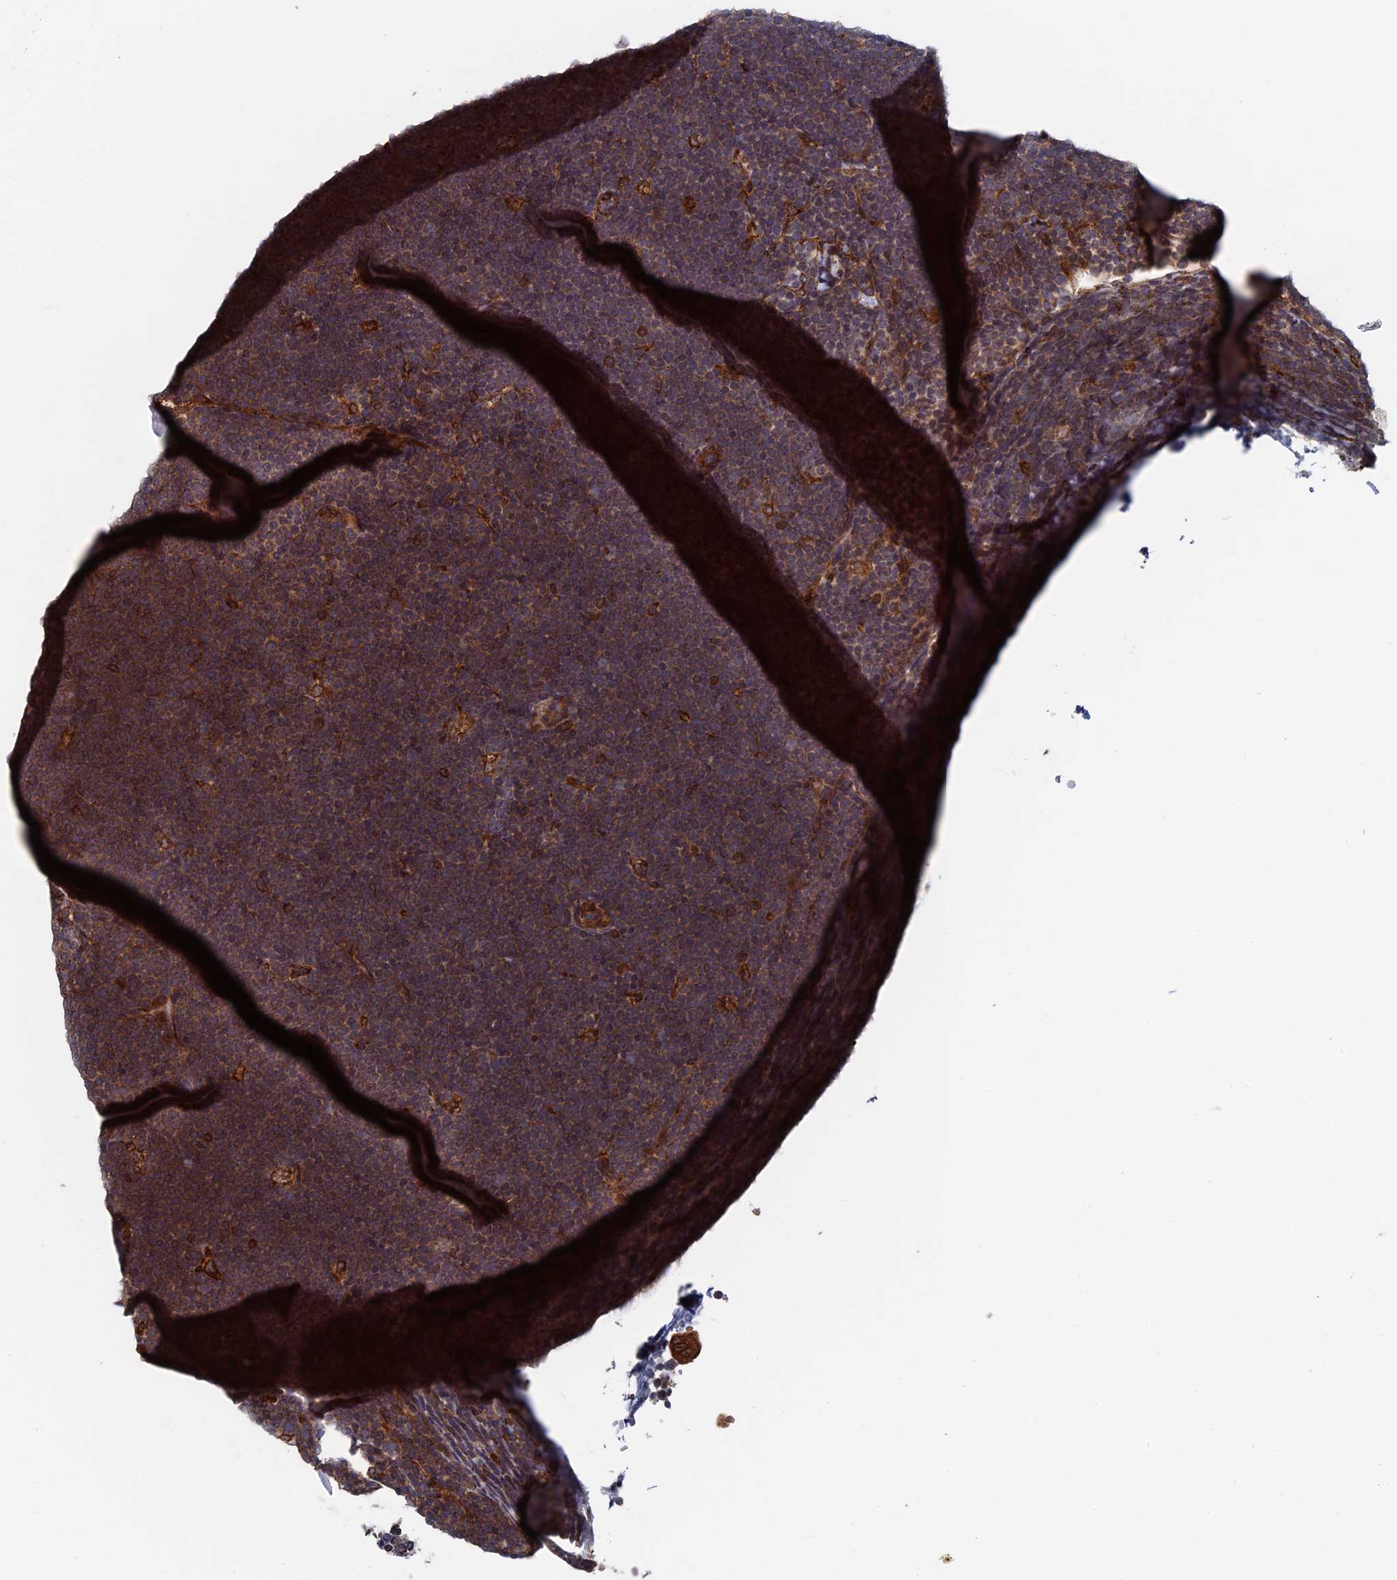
{"staining": {"intensity": "moderate", "quantity": ">75%", "location": "cytoplasmic/membranous"}, "tissue": "lymphoma", "cell_type": "Tumor cells", "image_type": "cancer", "snomed": [{"axis": "morphology", "description": "Malignant lymphoma, non-Hodgkin's type, High grade"}, {"axis": "topography", "description": "Lymph node"}], "caption": "Immunohistochemical staining of human lymphoma shows medium levels of moderate cytoplasmic/membranous staining in approximately >75% of tumor cells. (IHC, brightfield microscopy, high magnification).", "gene": "RPUSD1", "patient": {"sex": "male", "age": 13}}